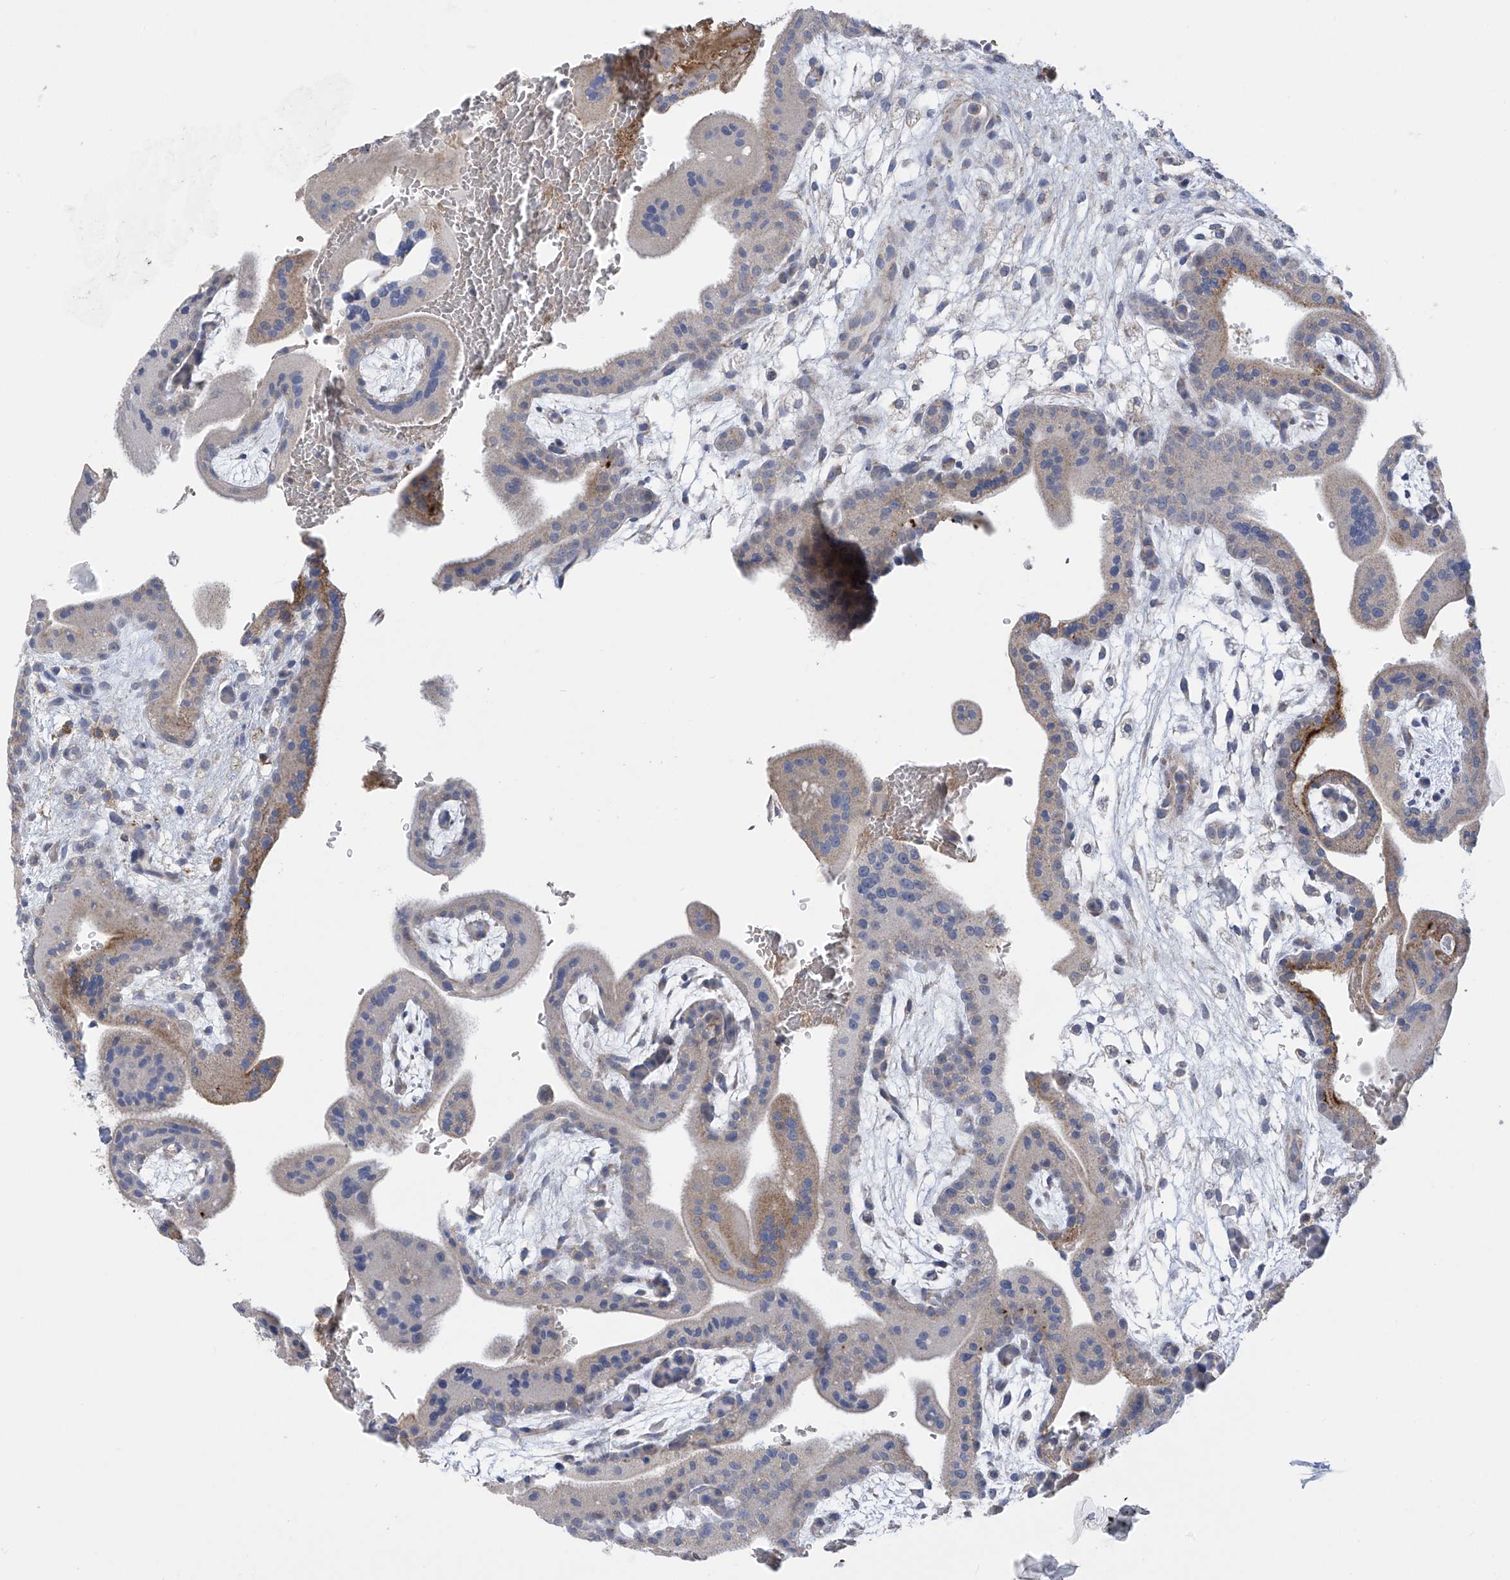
{"staining": {"intensity": "weak", "quantity": ">75%", "location": "cytoplasmic/membranous"}, "tissue": "placenta", "cell_type": "Decidual cells", "image_type": "normal", "snomed": [{"axis": "morphology", "description": "Normal tissue, NOS"}, {"axis": "topography", "description": "Placenta"}], "caption": "Immunohistochemistry (DAB) staining of benign human placenta exhibits weak cytoplasmic/membranous protein staining in about >75% of decidual cells. Immunohistochemistry stains the protein of interest in brown and the nuclei are stained blue.", "gene": "SLCO4A1", "patient": {"sex": "female", "age": 35}}